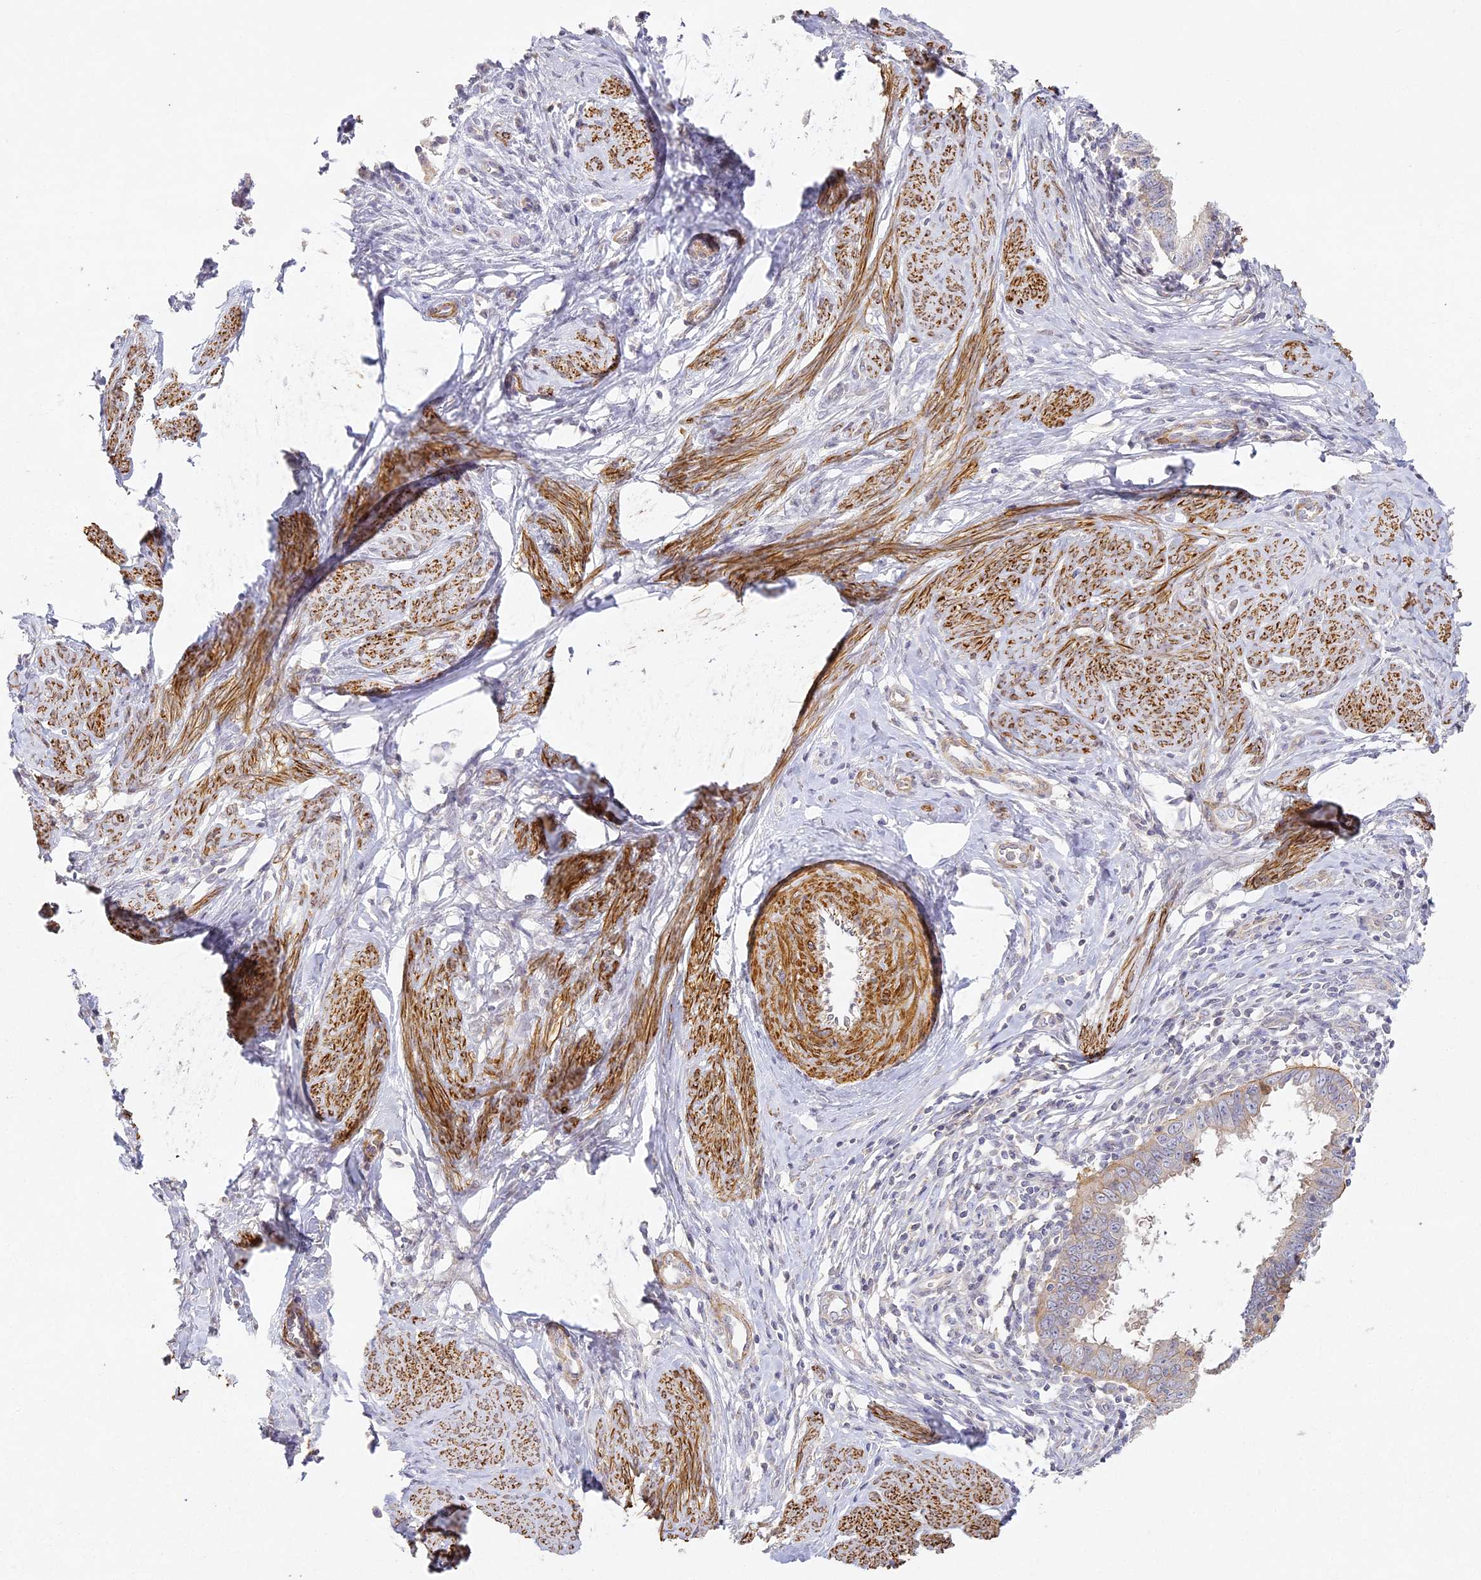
{"staining": {"intensity": "weak", "quantity": "25%-75%", "location": "cytoplasmic/membranous"}, "tissue": "cervical cancer", "cell_type": "Tumor cells", "image_type": "cancer", "snomed": [{"axis": "morphology", "description": "Adenocarcinoma, NOS"}, {"axis": "topography", "description": "Cervix"}], "caption": "Human cervical cancer (adenocarcinoma) stained for a protein (brown) exhibits weak cytoplasmic/membranous positive expression in about 25%-75% of tumor cells.", "gene": "MED28", "patient": {"sex": "female", "age": 36}}